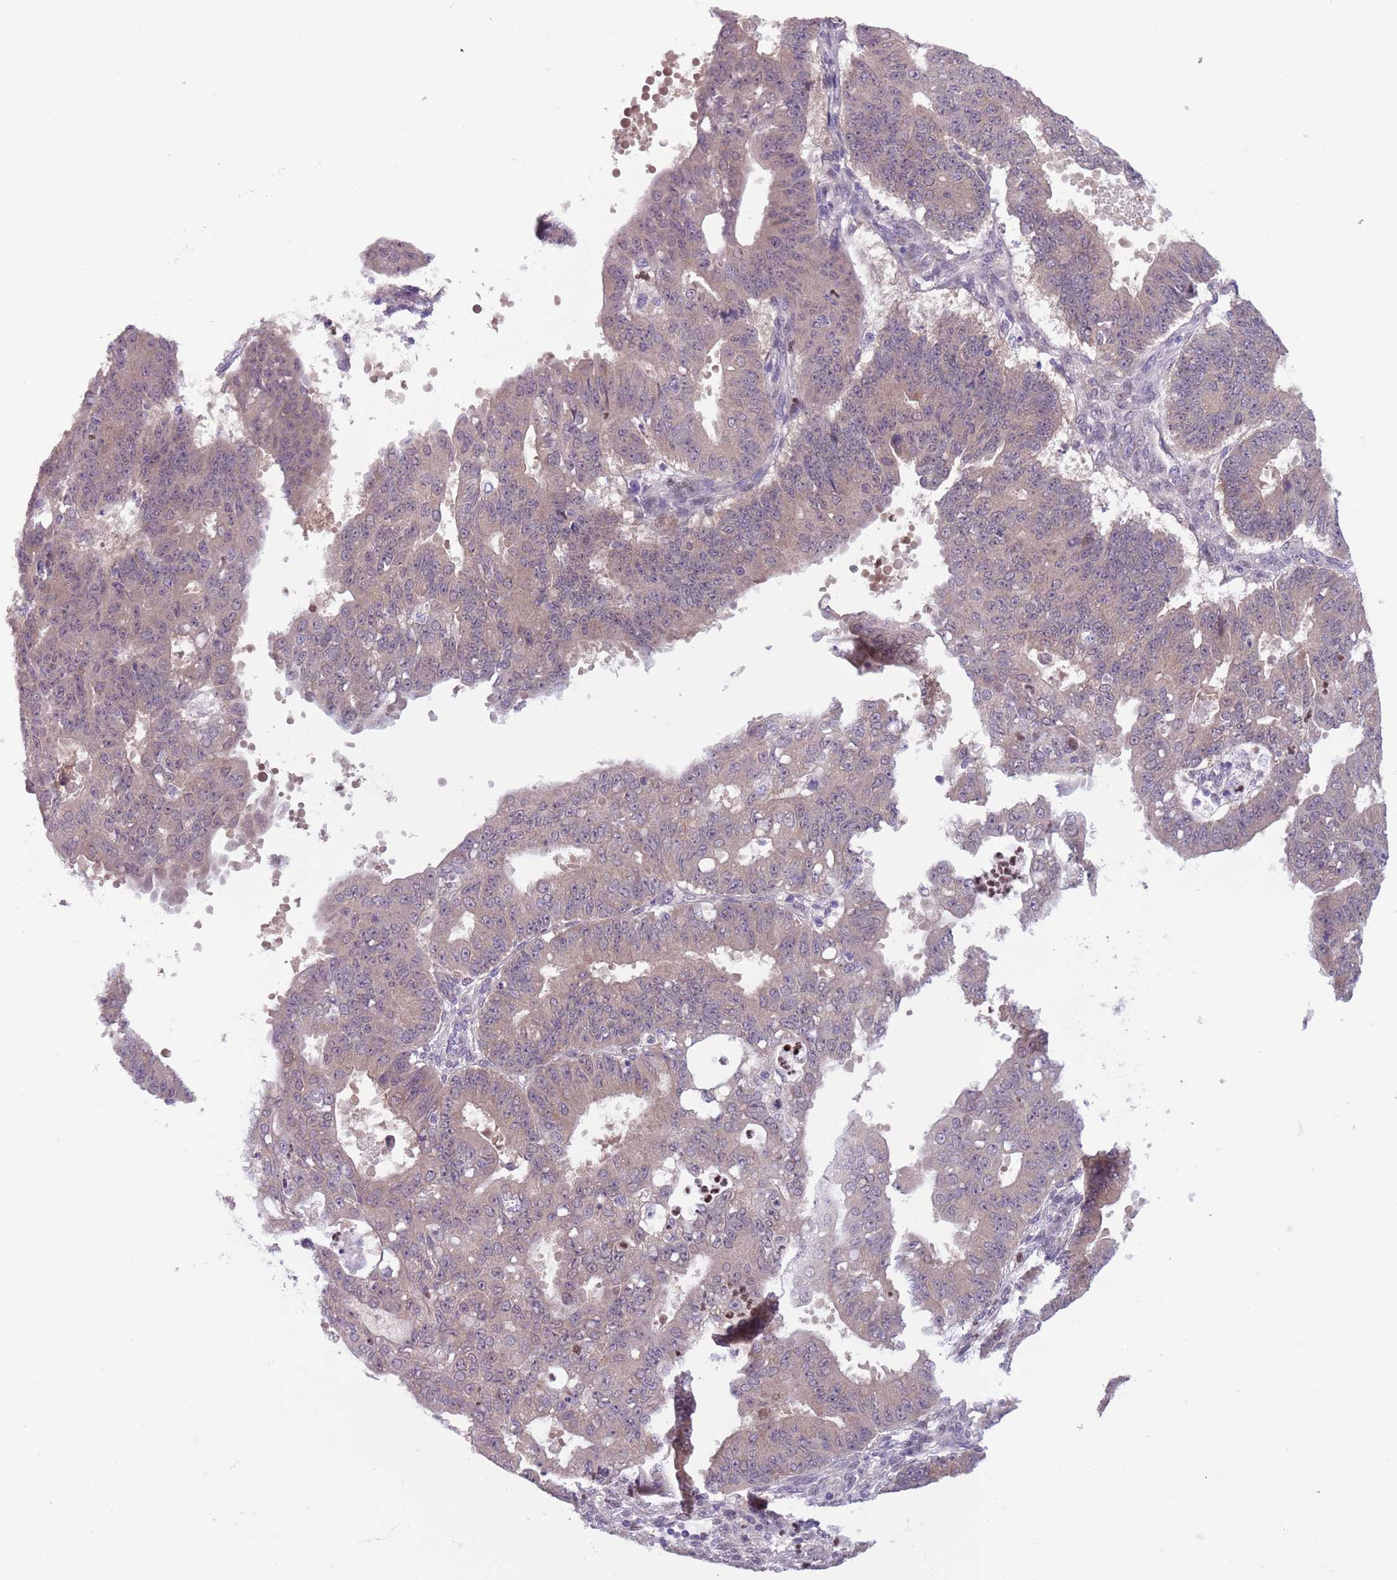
{"staining": {"intensity": "weak", "quantity": "25%-75%", "location": "cytoplasmic/membranous"}, "tissue": "ovarian cancer", "cell_type": "Tumor cells", "image_type": "cancer", "snomed": [{"axis": "morphology", "description": "Carcinoma, endometroid"}, {"axis": "topography", "description": "Appendix"}, {"axis": "topography", "description": "Ovary"}], "caption": "Protein staining exhibits weak cytoplasmic/membranous expression in approximately 25%-75% of tumor cells in endometroid carcinoma (ovarian).", "gene": "ADCY7", "patient": {"sex": "female", "age": 42}}